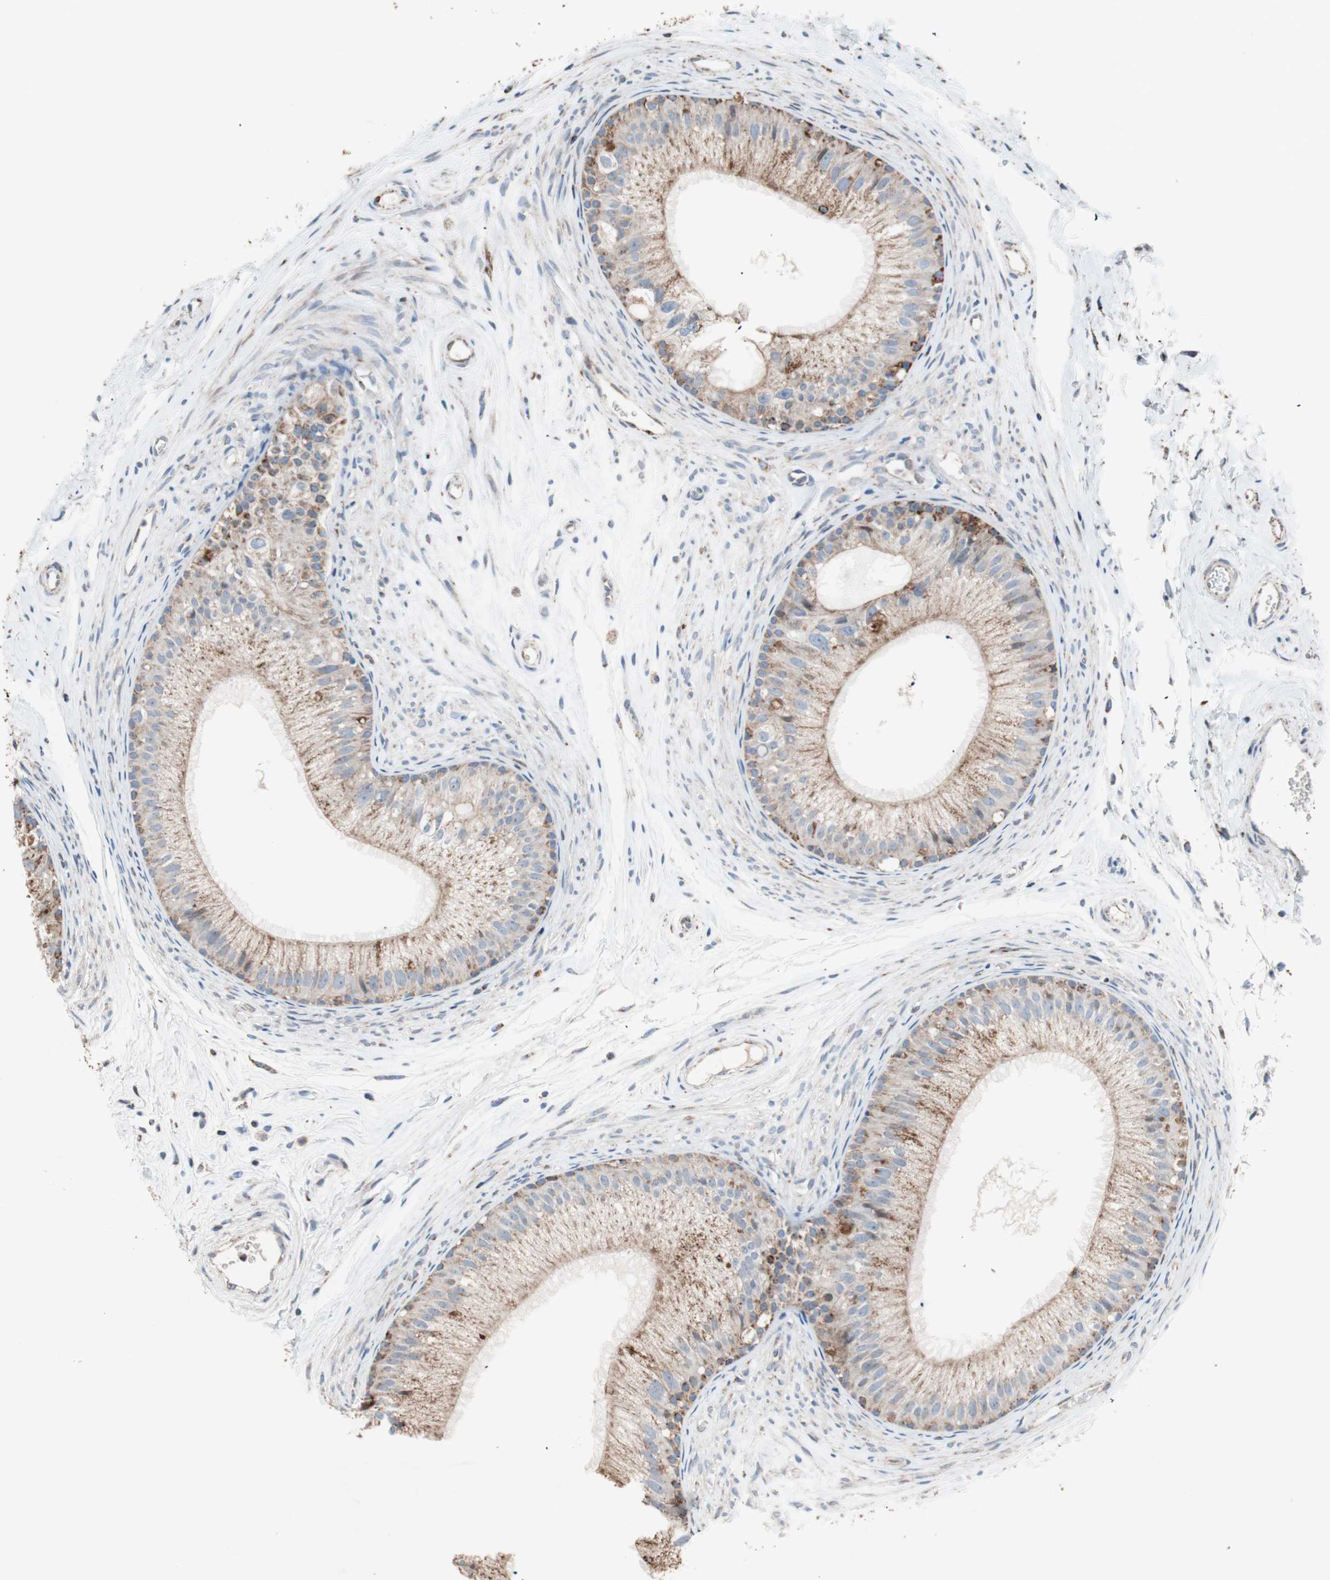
{"staining": {"intensity": "strong", "quantity": ">75%", "location": "cytoplasmic/membranous"}, "tissue": "epididymis", "cell_type": "Glandular cells", "image_type": "normal", "snomed": [{"axis": "morphology", "description": "Normal tissue, NOS"}, {"axis": "topography", "description": "Epididymis"}], "caption": "Immunohistochemical staining of benign epididymis reveals high levels of strong cytoplasmic/membranous staining in about >75% of glandular cells. Immunohistochemistry (ihc) stains the protein in brown and the nuclei are stained blue.", "gene": "PCSK4", "patient": {"sex": "male", "age": 56}}